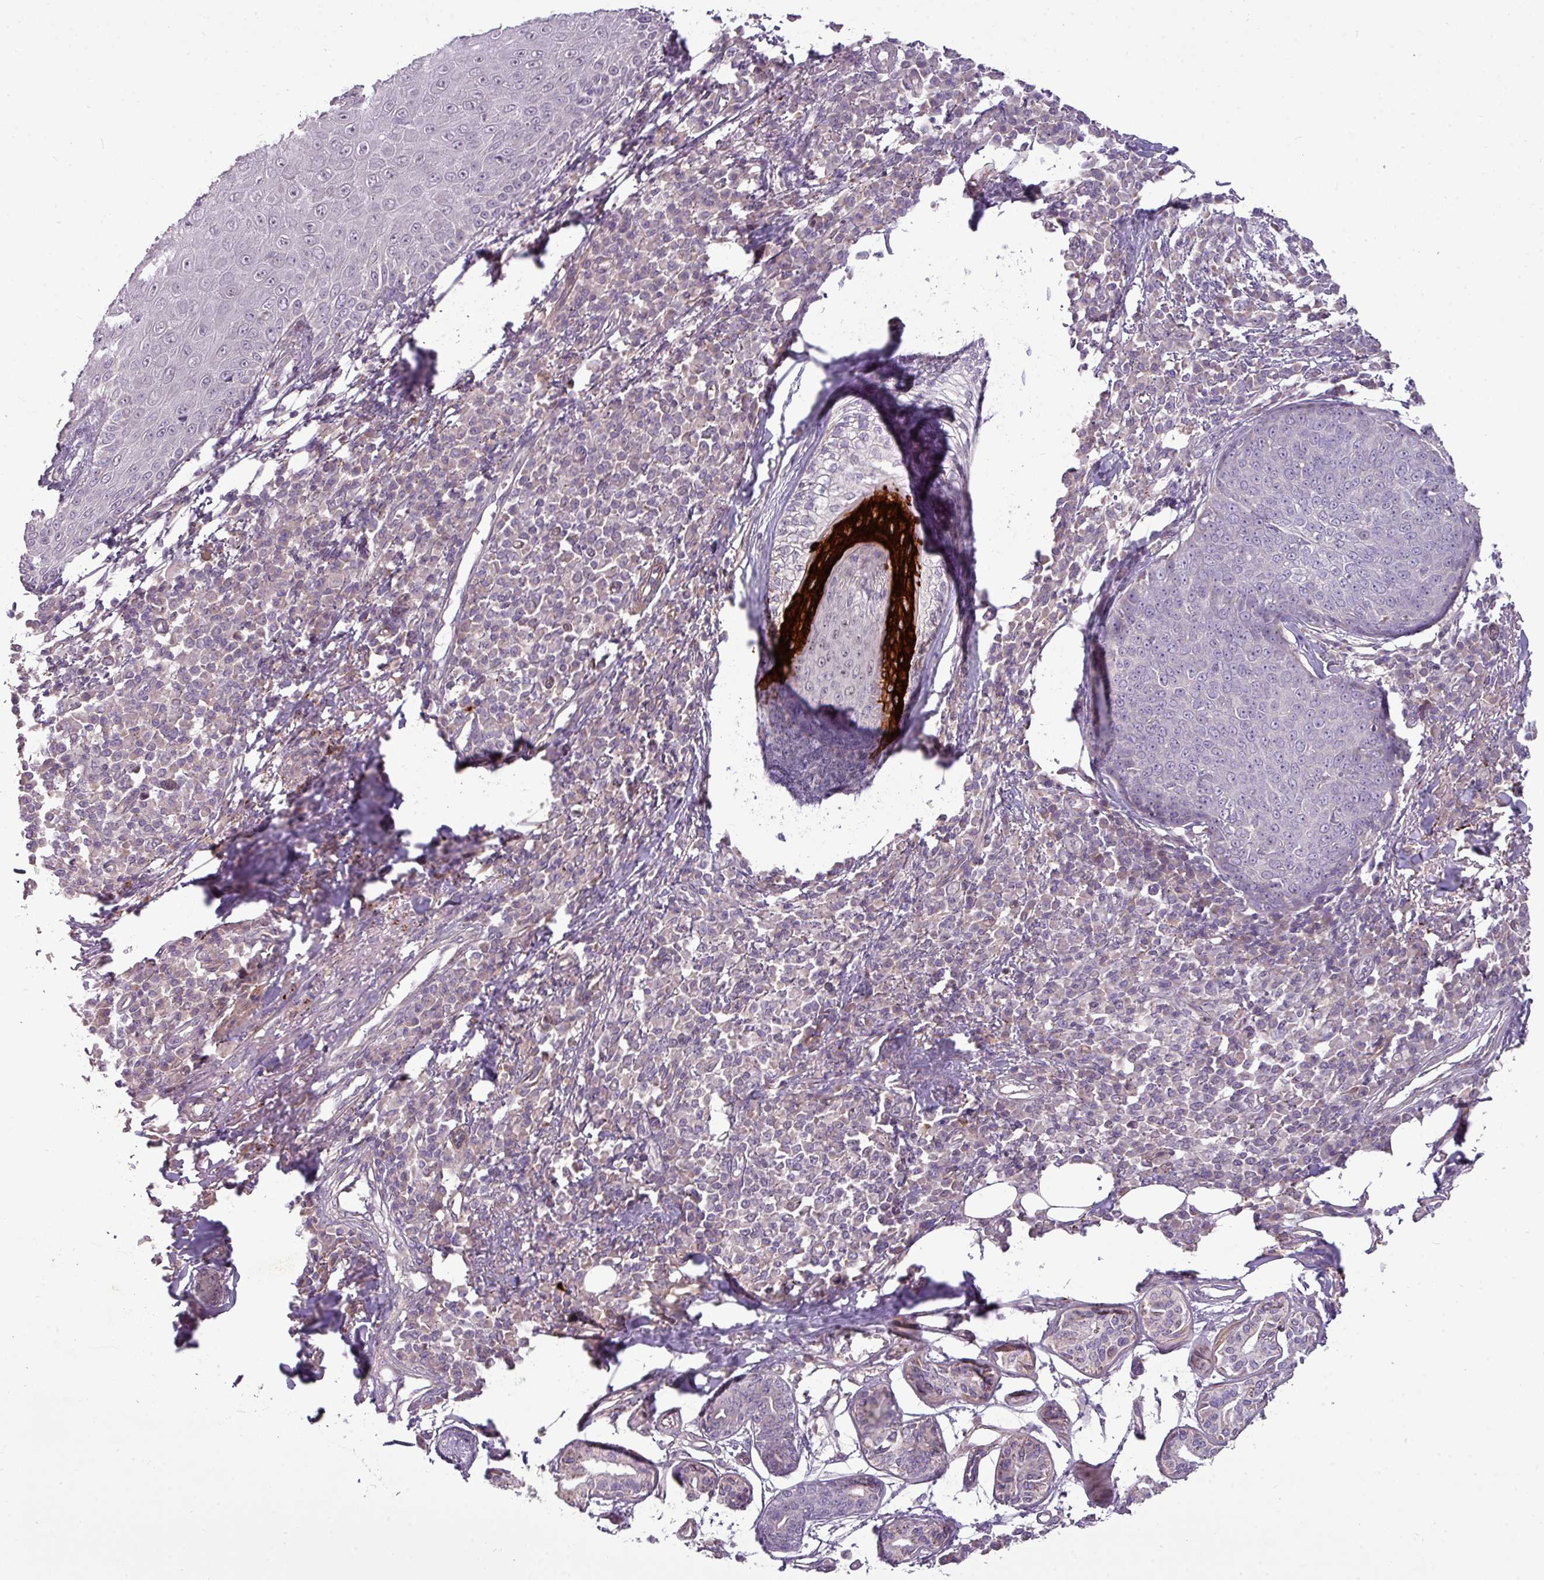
{"staining": {"intensity": "negative", "quantity": "none", "location": "none"}, "tissue": "skin cancer", "cell_type": "Tumor cells", "image_type": "cancer", "snomed": [{"axis": "morphology", "description": "Squamous cell carcinoma, NOS"}, {"axis": "topography", "description": "Skin"}], "caption": "An immunohistochemistry (IHC) micrograph of skin cancer is shown. There is no staining in tumor cells of skin cancer.", "gene": "ZNF35", "patient": {"sex": "male", "age": 71}}